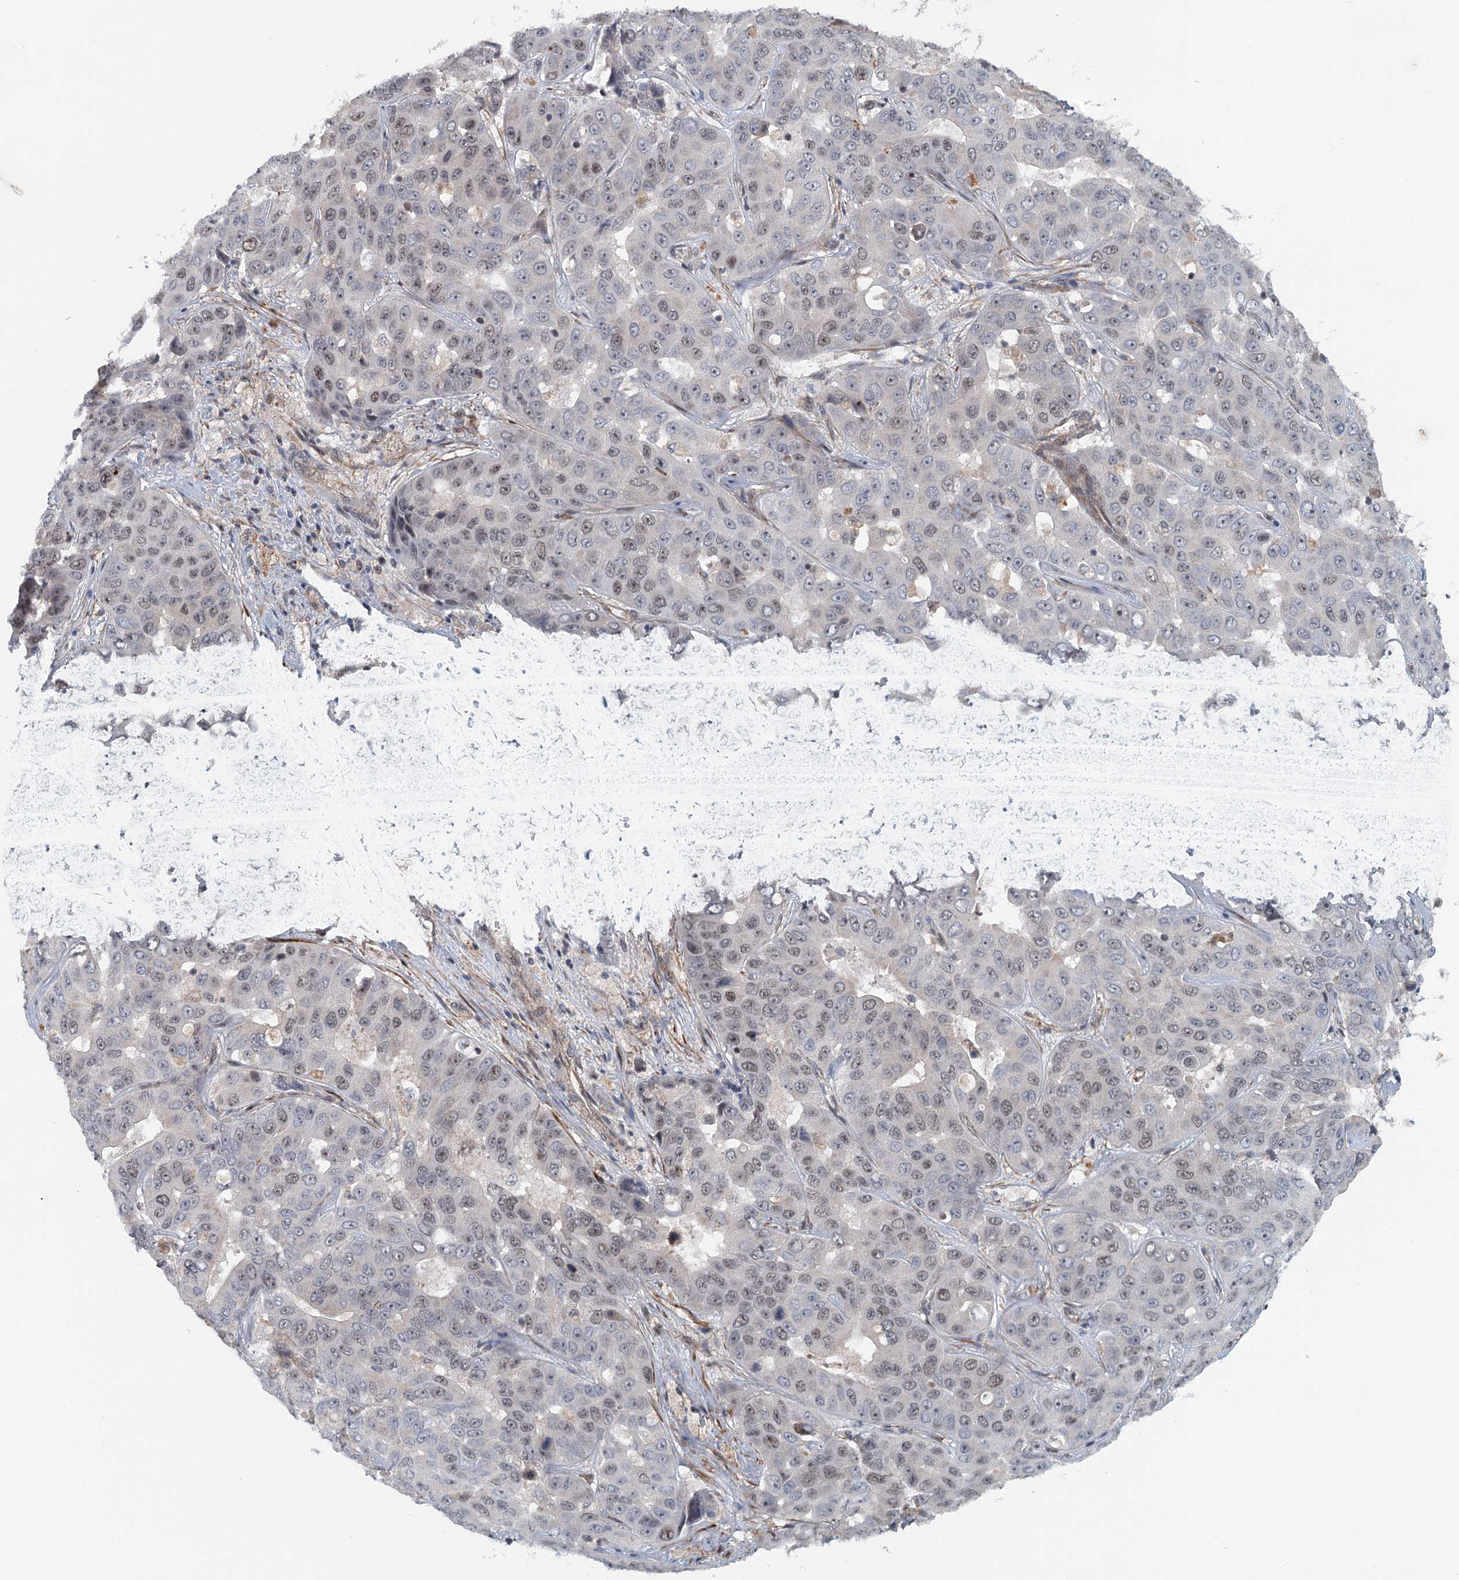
{"staining": {"intensity": "weak", "quantity": "25%-75%", "location": "nuclear"}, "tissue": "liver cancer", "cell_type": "Tumor cells", "image_type": "cancer", "snomed": [{"axis": "morphology", "description": "Cholangiocarcinoma"}, {"axis": "topography", "description": "Liver"}], "caption": "Liver cancer stained with IHC demonstrates weak nuclear staining in approximately 25%-75% of tumor cells.", "gene": "TAS2R42", "patient": {"sex": "female", "age": 52}}